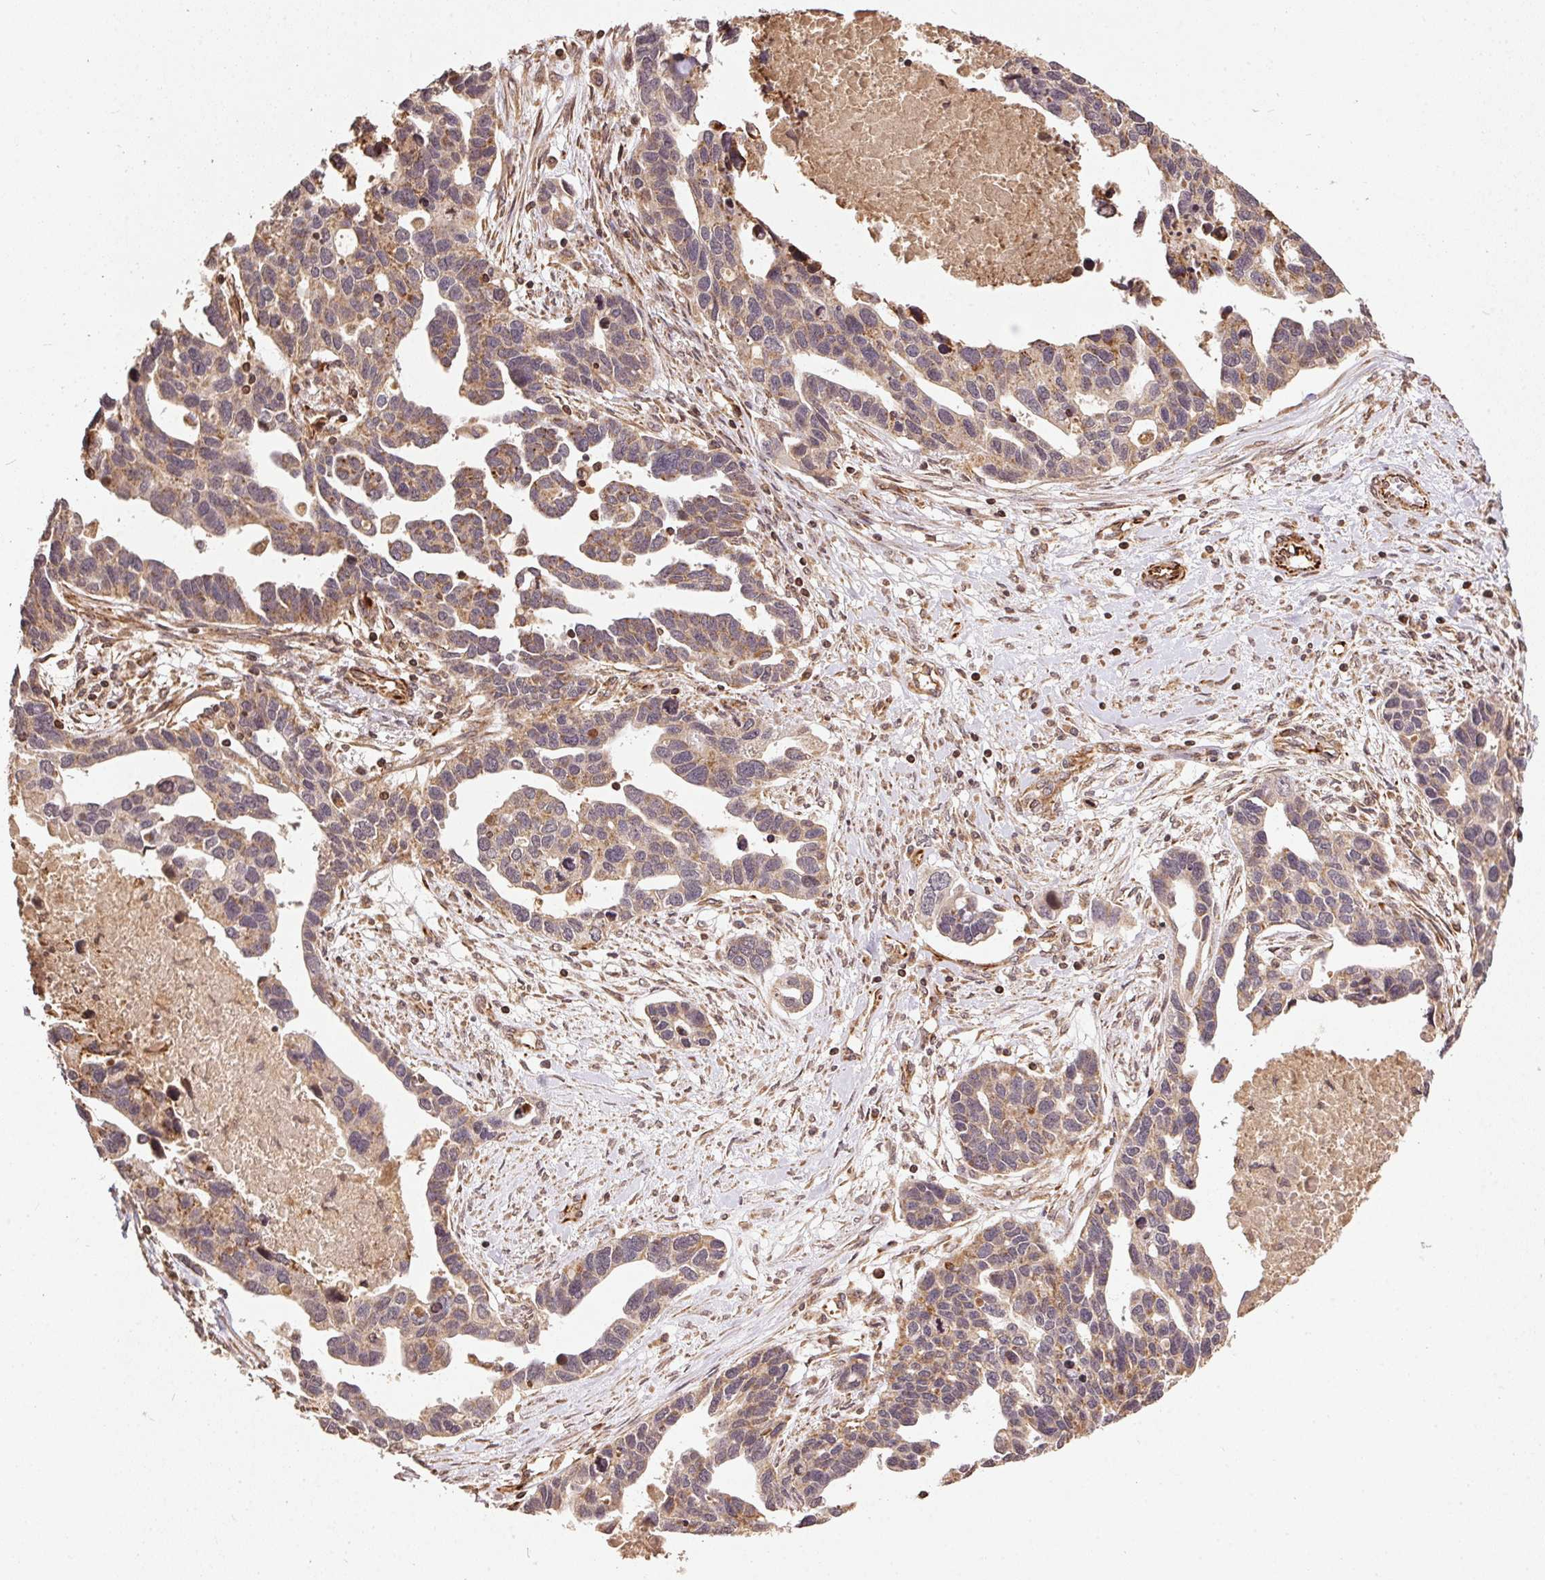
{"staining": {"intensity": "weak", "quantity": ">75%", "location": "cytoplasmic/membranous"}, "tissue": "ovarian cancer", "cell_type": "Tumor cells", "image_type": "cancer", "snomed": [{"axis": "morphology", "description": "Cystadenocarcinoma, serous, NOS"}, {"axis": "topography", "description": "Ovary"}], "caption": "A photomicrograph of human ovarian cancer stained for a protein exhibits weak cytoplasmic/membranous brown staining in tumor cells.", "gene": "SPRED2", "patient": {"sex": "female", "age": 54}}